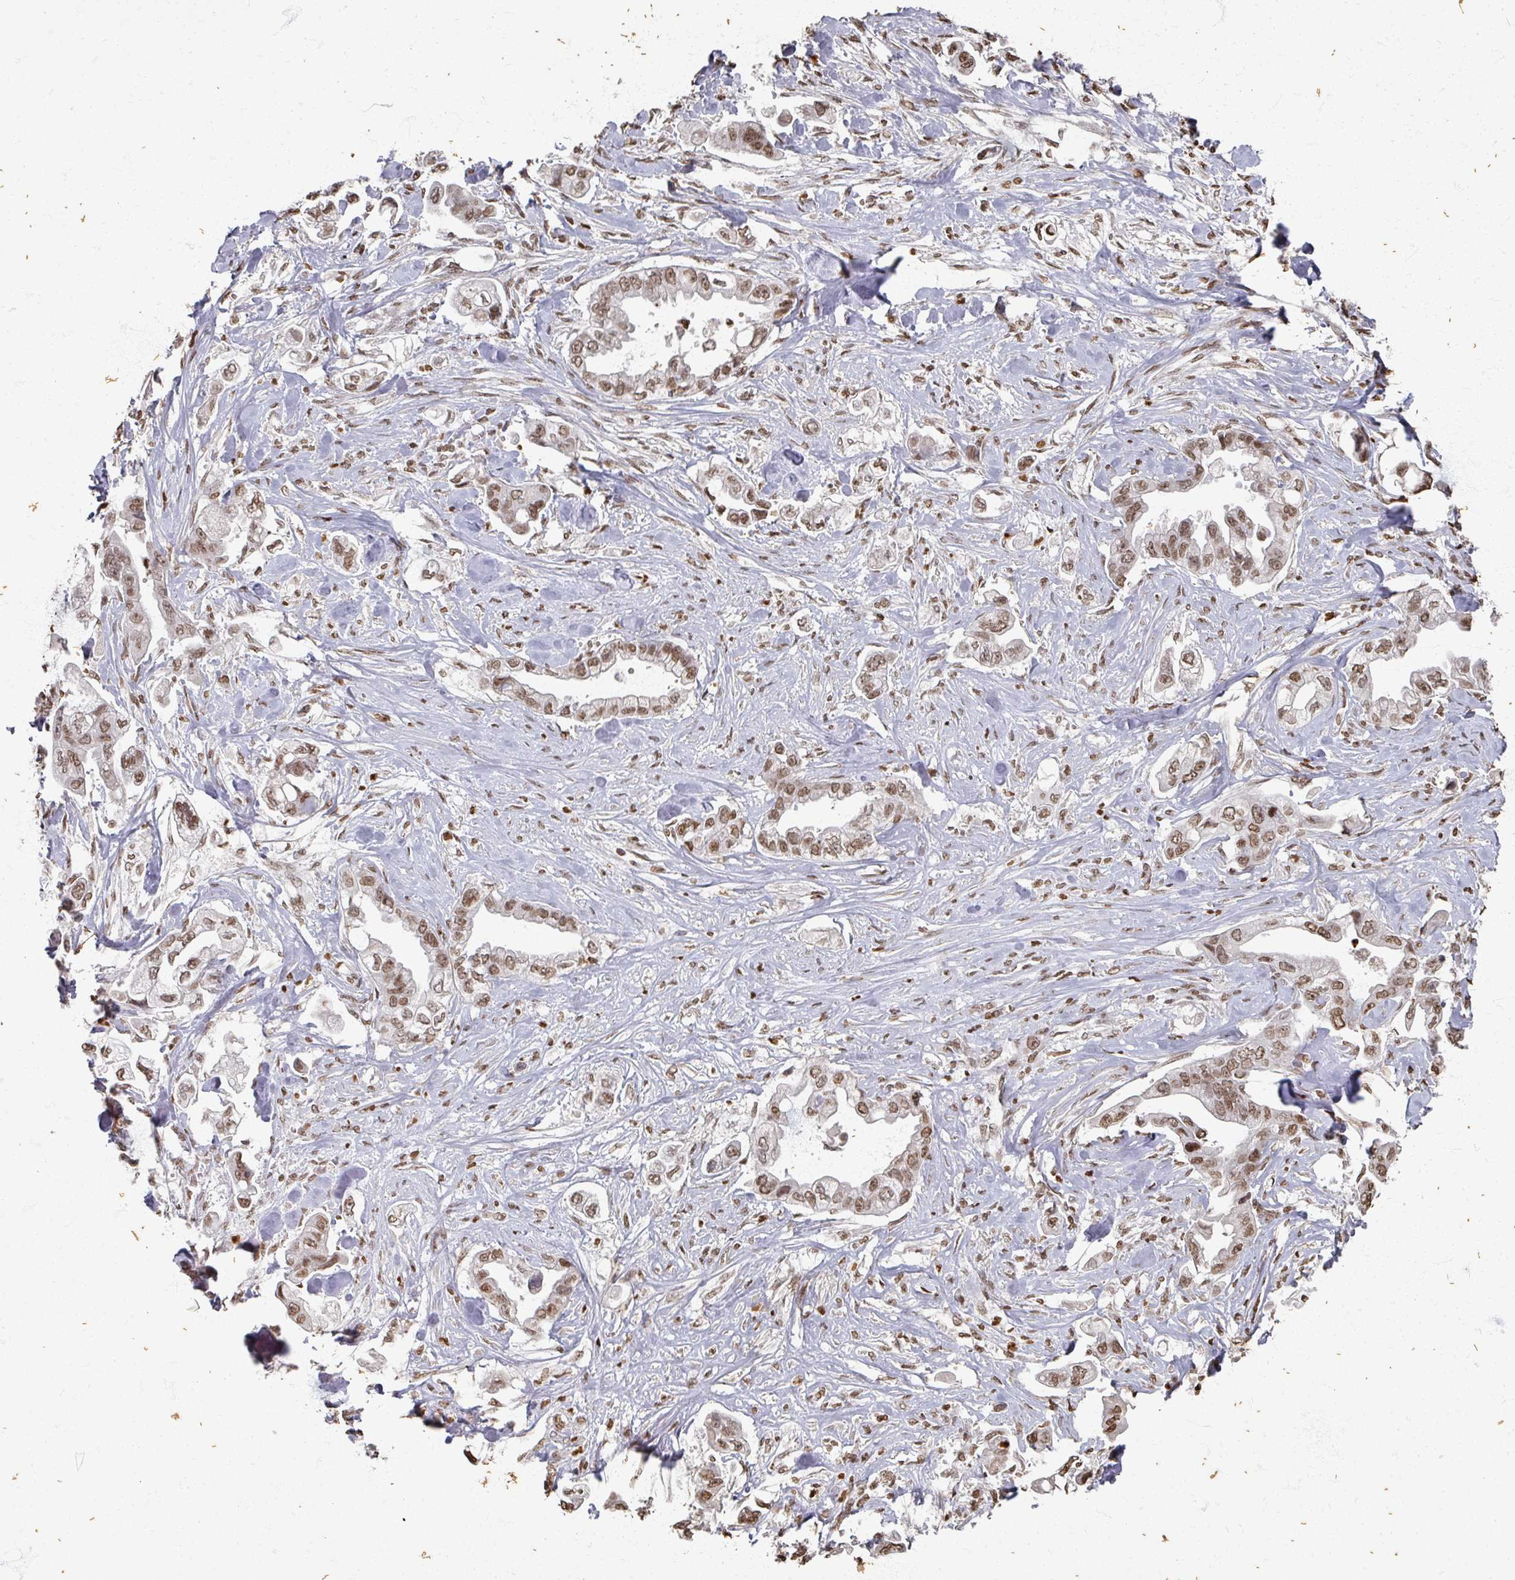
{"staining": {"intensity": "moderate", "quantity": ">75%", "location": "nuclear"}, "tissue": "stomach cancer", "cell_type": "Tumor cells", "image_type": "cancer", "snomed": [{"axis": "morphology", "description": "Adenocarcinoma, NOS"}, {"axis": "topography", "description": "Stomach"}], "caption": "Stomach cancer was stained to show a protein in brown. There is medium levels of moderate nuclear expression in about >75% of tumor cells. (brown staining indicates protein expression, while blue staining denotes nuclei).", "gene": "DCUN1D5", "patient": {"sex": "male", "age": 62}}